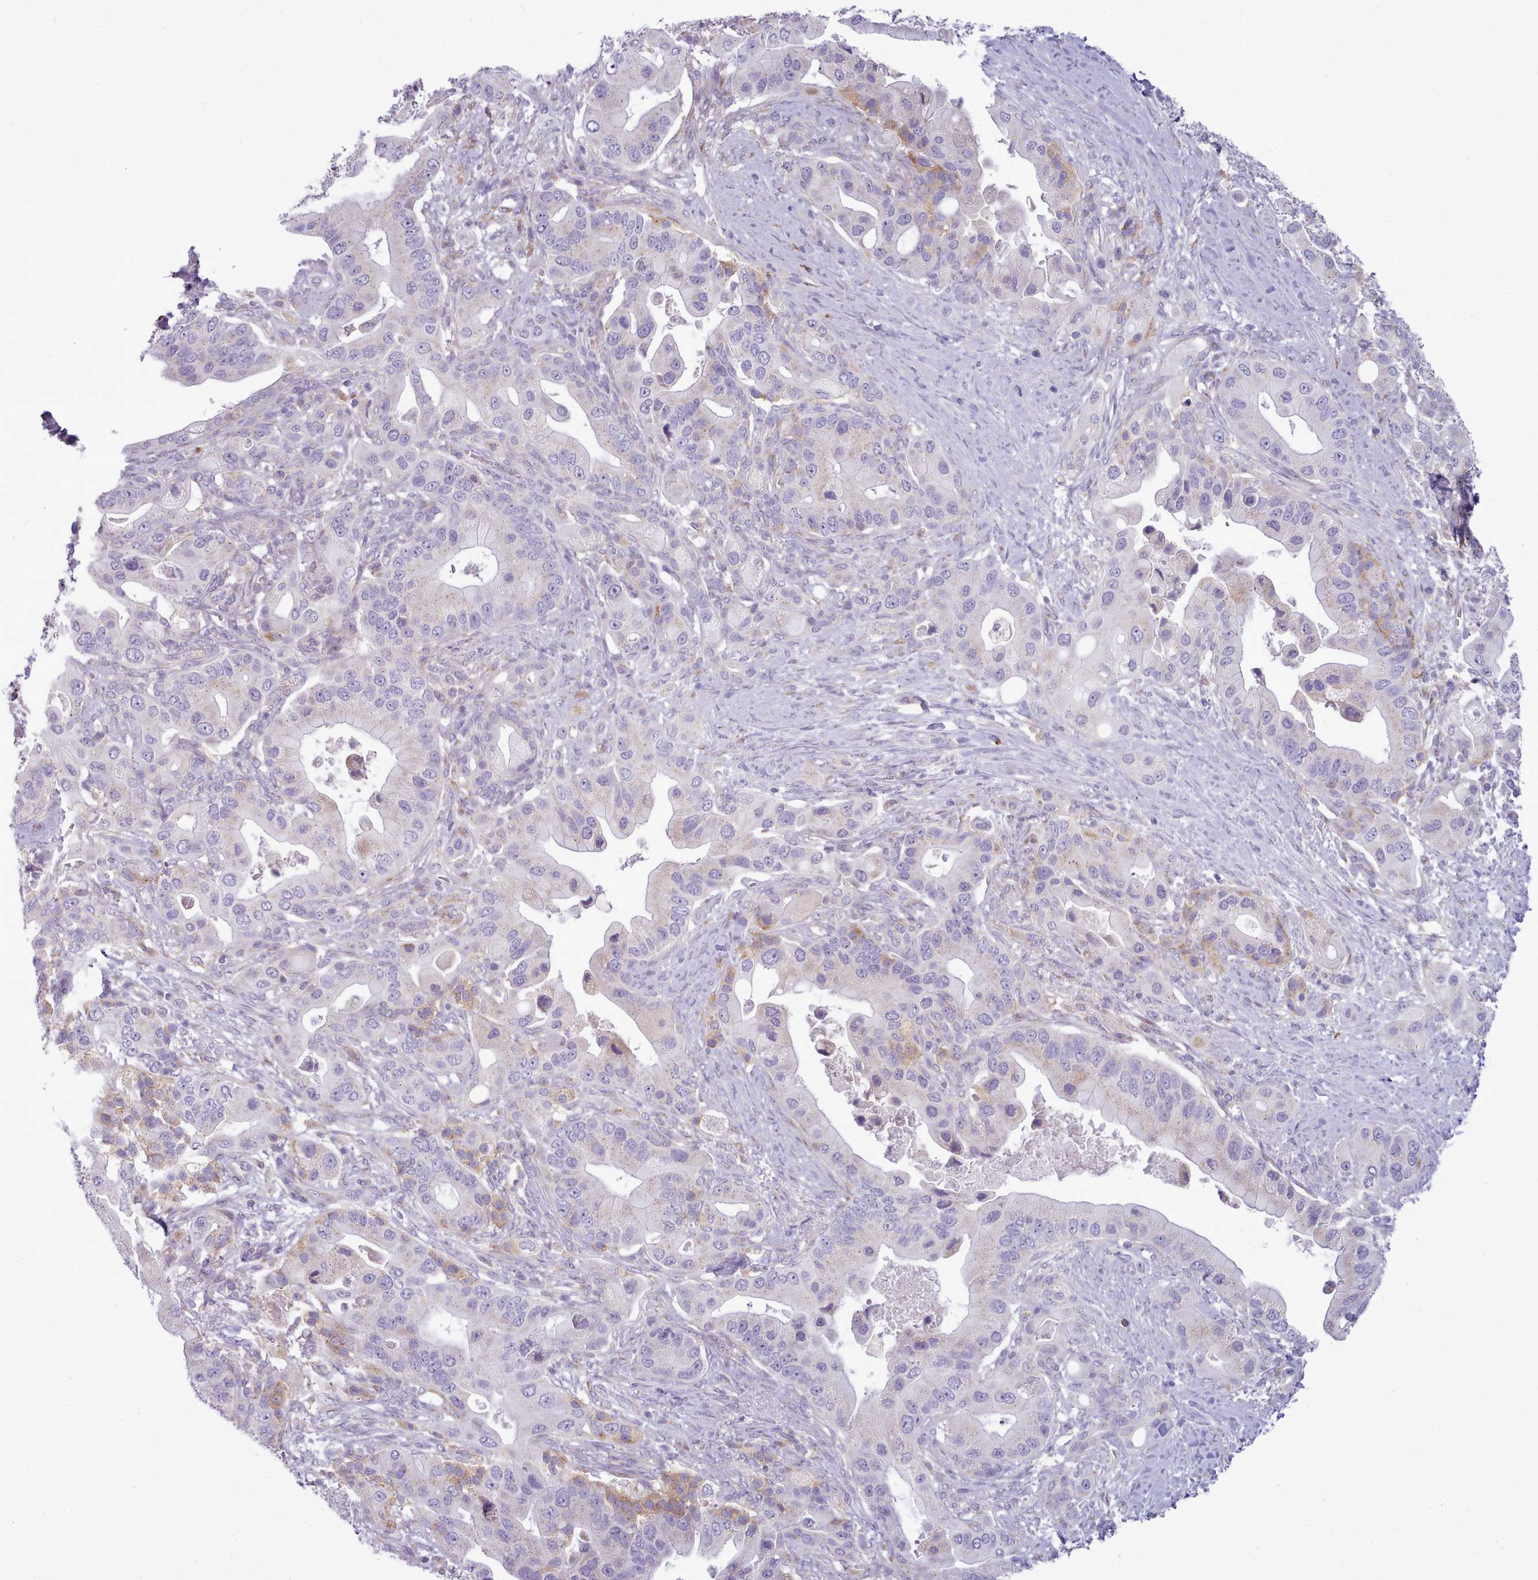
{"staining": {"intensity": "moderate", "quantity": "<25%", "location": "cytoplasmic/membranous"}, "tissue": "pancreatic cancer", "cell_type": "Tumor cells", "image_type": "cancer", "snomed": [{"axis": "morphology", "description": "Adenocarcinoma, NOS"}, {"axis": "topography", "description": "Pancreas"}], "caption": "A brown stain shows moderate cytoplasmic/membranous staining of a protein in pancreatic adenocarcinoma tumor cells. Immunohistochemistry (ihc) stains the protein in brown and the nuclei are stained blue.", "gene": "MYRFL", "patient": {"sex": "male", "age": 57}}